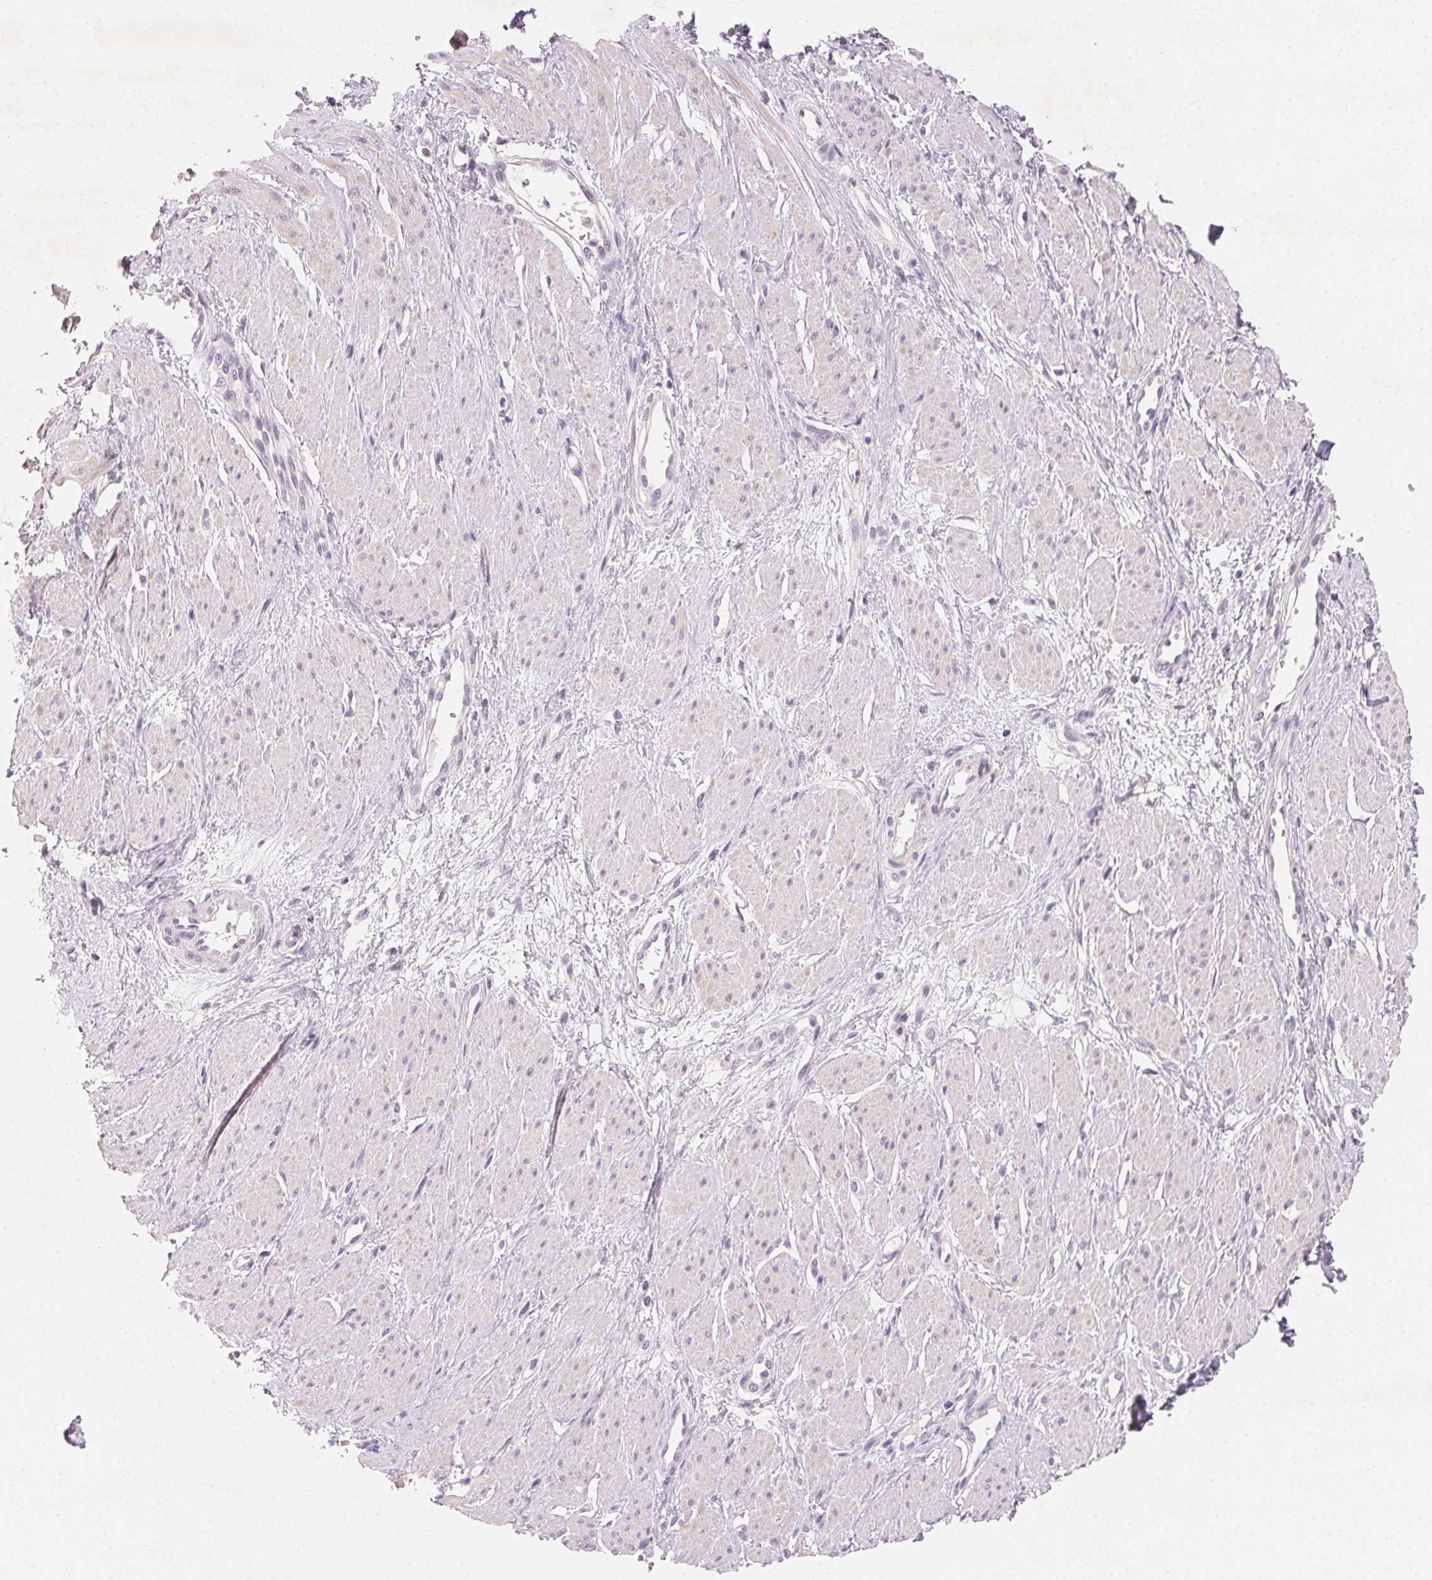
{"staining": {"intensity": "negative", "quantity": "none", "location": "none"}, "tissue": "smooth muscle", "cell_type": "Smooth muscle cells", "image_type": "normal", "snomed": [{"axis": "morphology", "description": "Normal tissue, NOS"}, {"axis": "topography", "description": "Smooth muscle"}, {"axis": "topography", "description": "Uterus"}], "caption": "Histopathology image shows no significant protein staining in smooth muscle cells of benign smooth muscle. (Brightfield microscopy of DAB immunohistochemistry (IHC) at high magnification).", "gene": "MYBL1", "patient": {"sex": "female", "age": 39}}